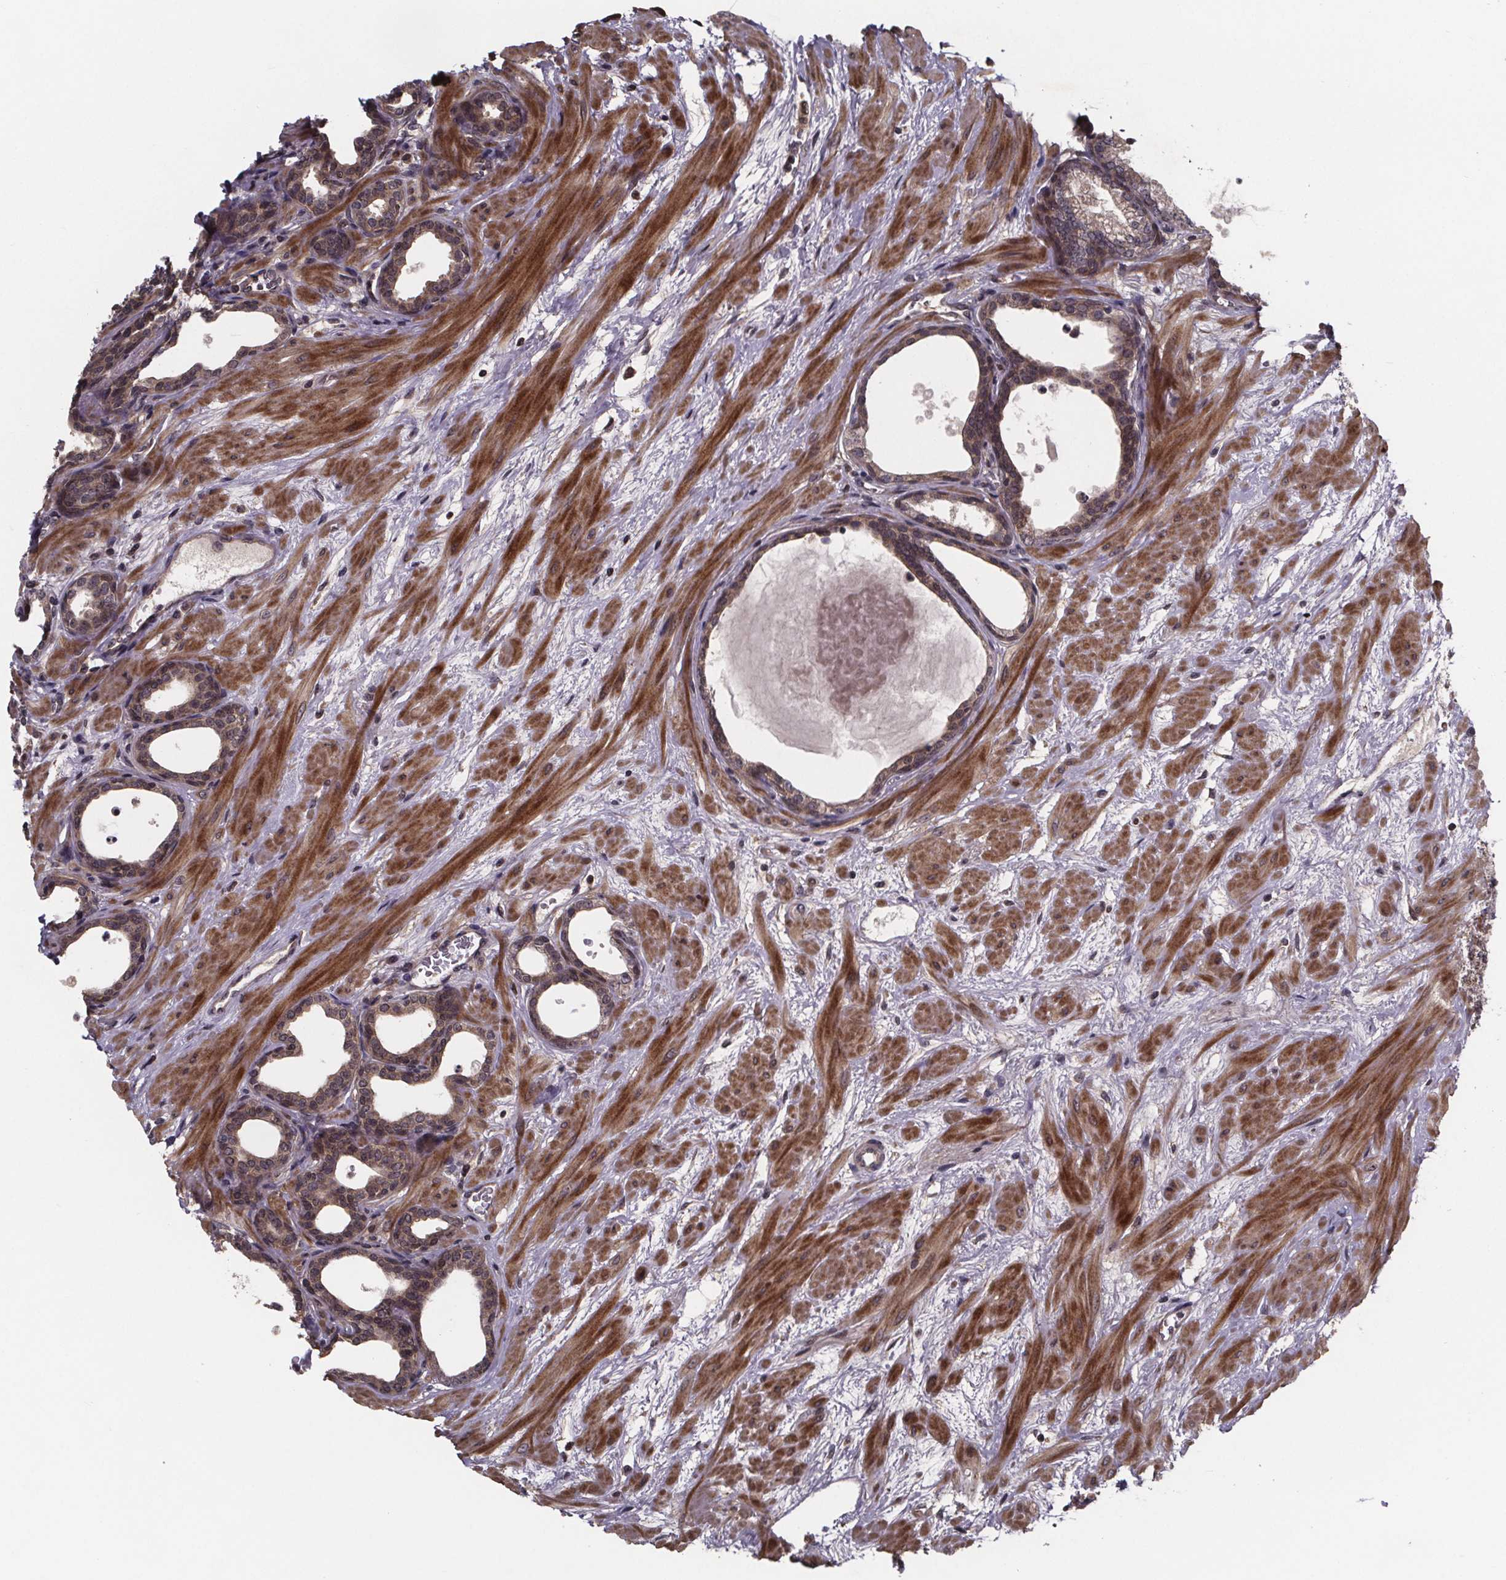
{"staining": {"intensity": "weak", "quantity": "25%-75%", "location": "cytoplasmic/membranous,nuclear"}, "tissue": "prostate", "cell_type": "Glandular cells", "image_type": "normal", "snomed": [{"axis": "morphology", "description": "Normal tissue, NOS"}, {"axis": "topography", "description": "Prostate"}], "caption": "Benign prostate displays weak cytoplasmic/membranous,nuclear positivity in about 25%-75% of glandular cells, visualized by immunohistochemistry.", "gene": "FN3KRP", "patient": {"sex": "male", "age": 37}}